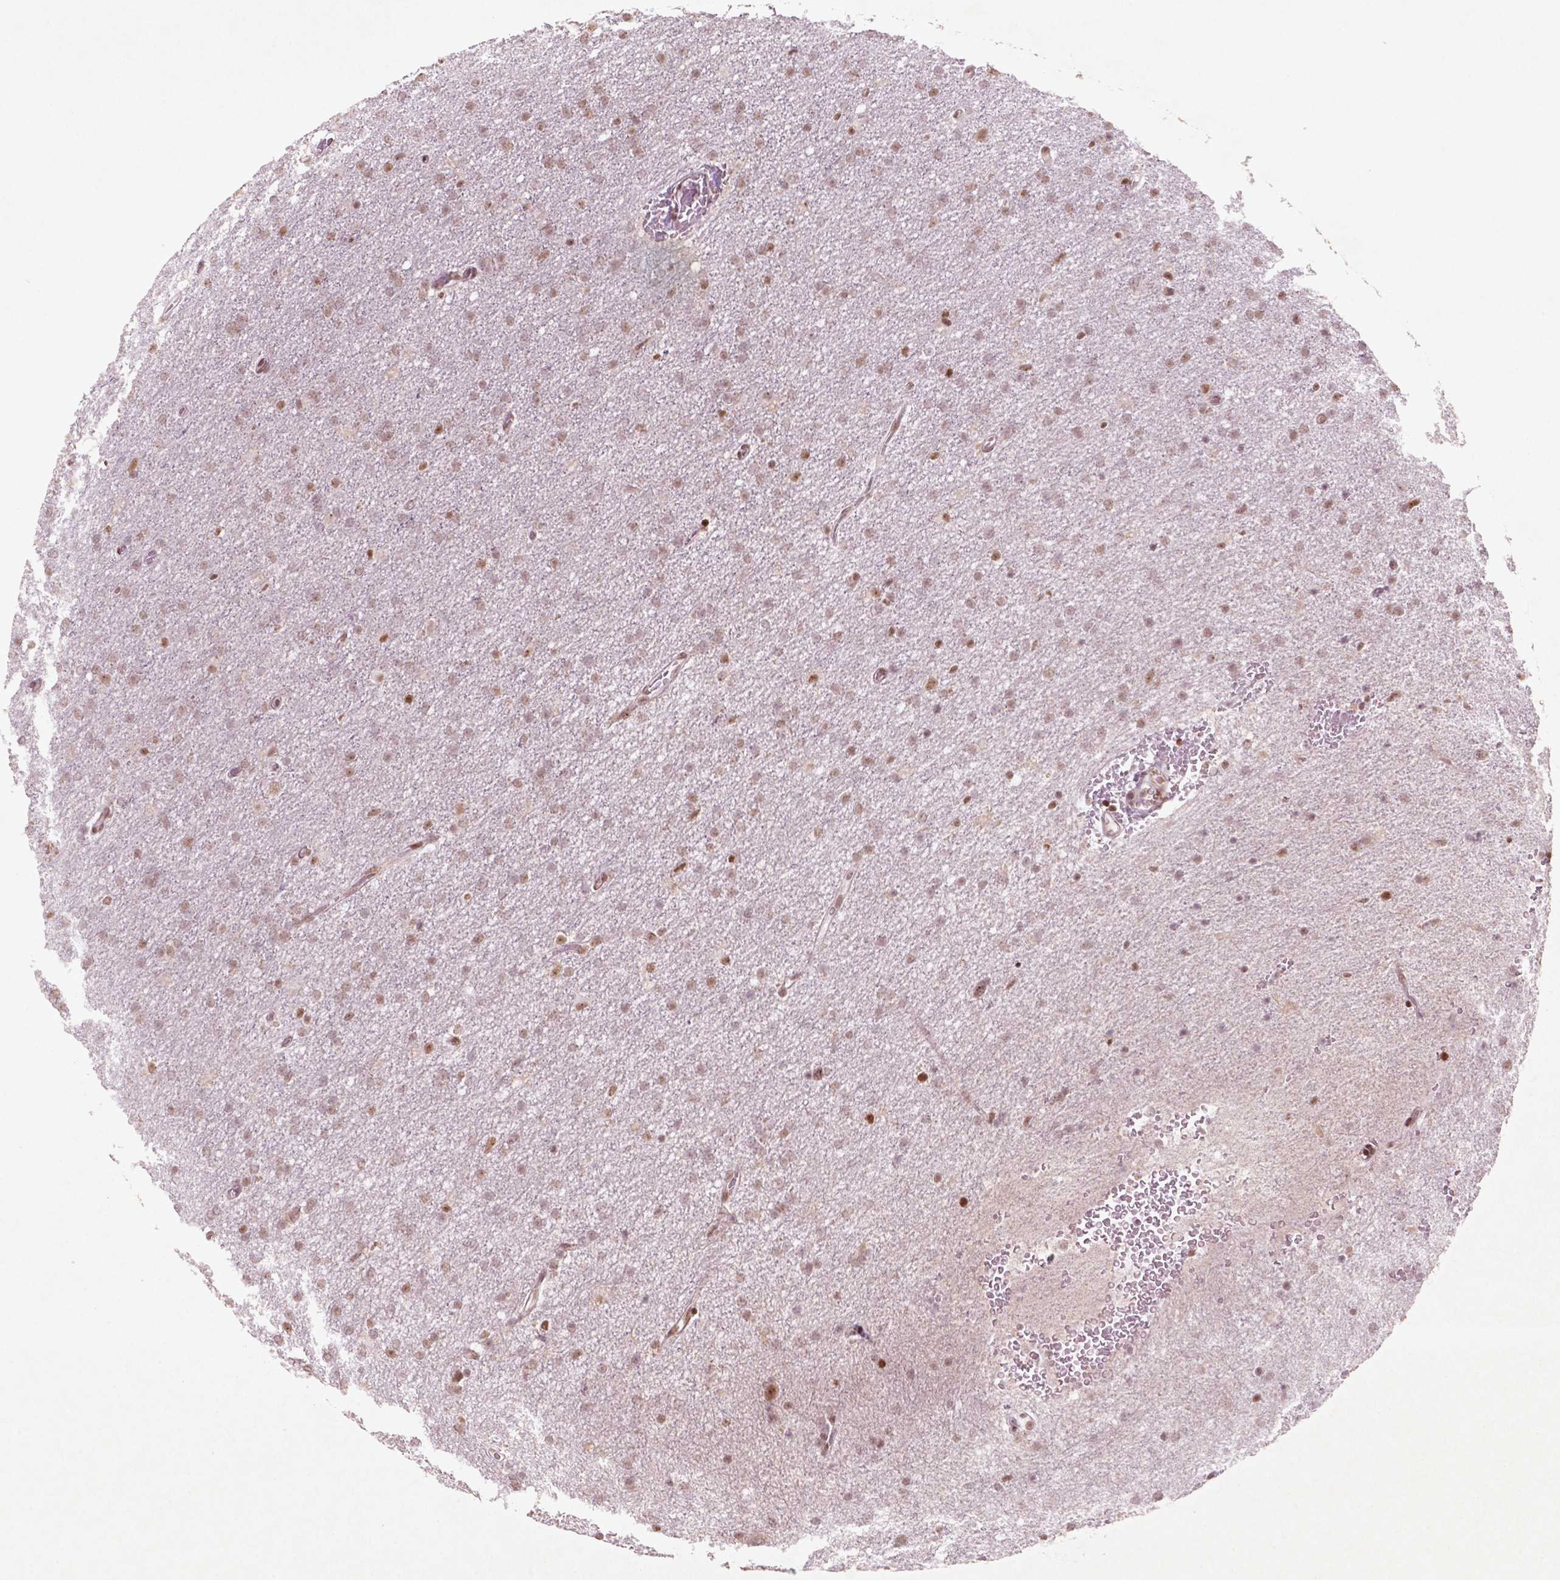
{"staining": {"intensity": "moderate", "quantity": ">75%", "location": "nuclear"}, "tissue": "glioma", "cell_type": "Tumor cells", "image_type": "cancer", "snomed": [{"axis": "morphology", "description": "Glioma, malignant, High grade"}, {"axis": "topography", "description": "Cerebral cortex"}], "caption": "The image shows immunohistochemical staining of glioma. There is moderate nuclear expression is present in about >75% of tumor cells.", "gene": "HMG20B", "patient": {"sex": "male", "age": 70}}